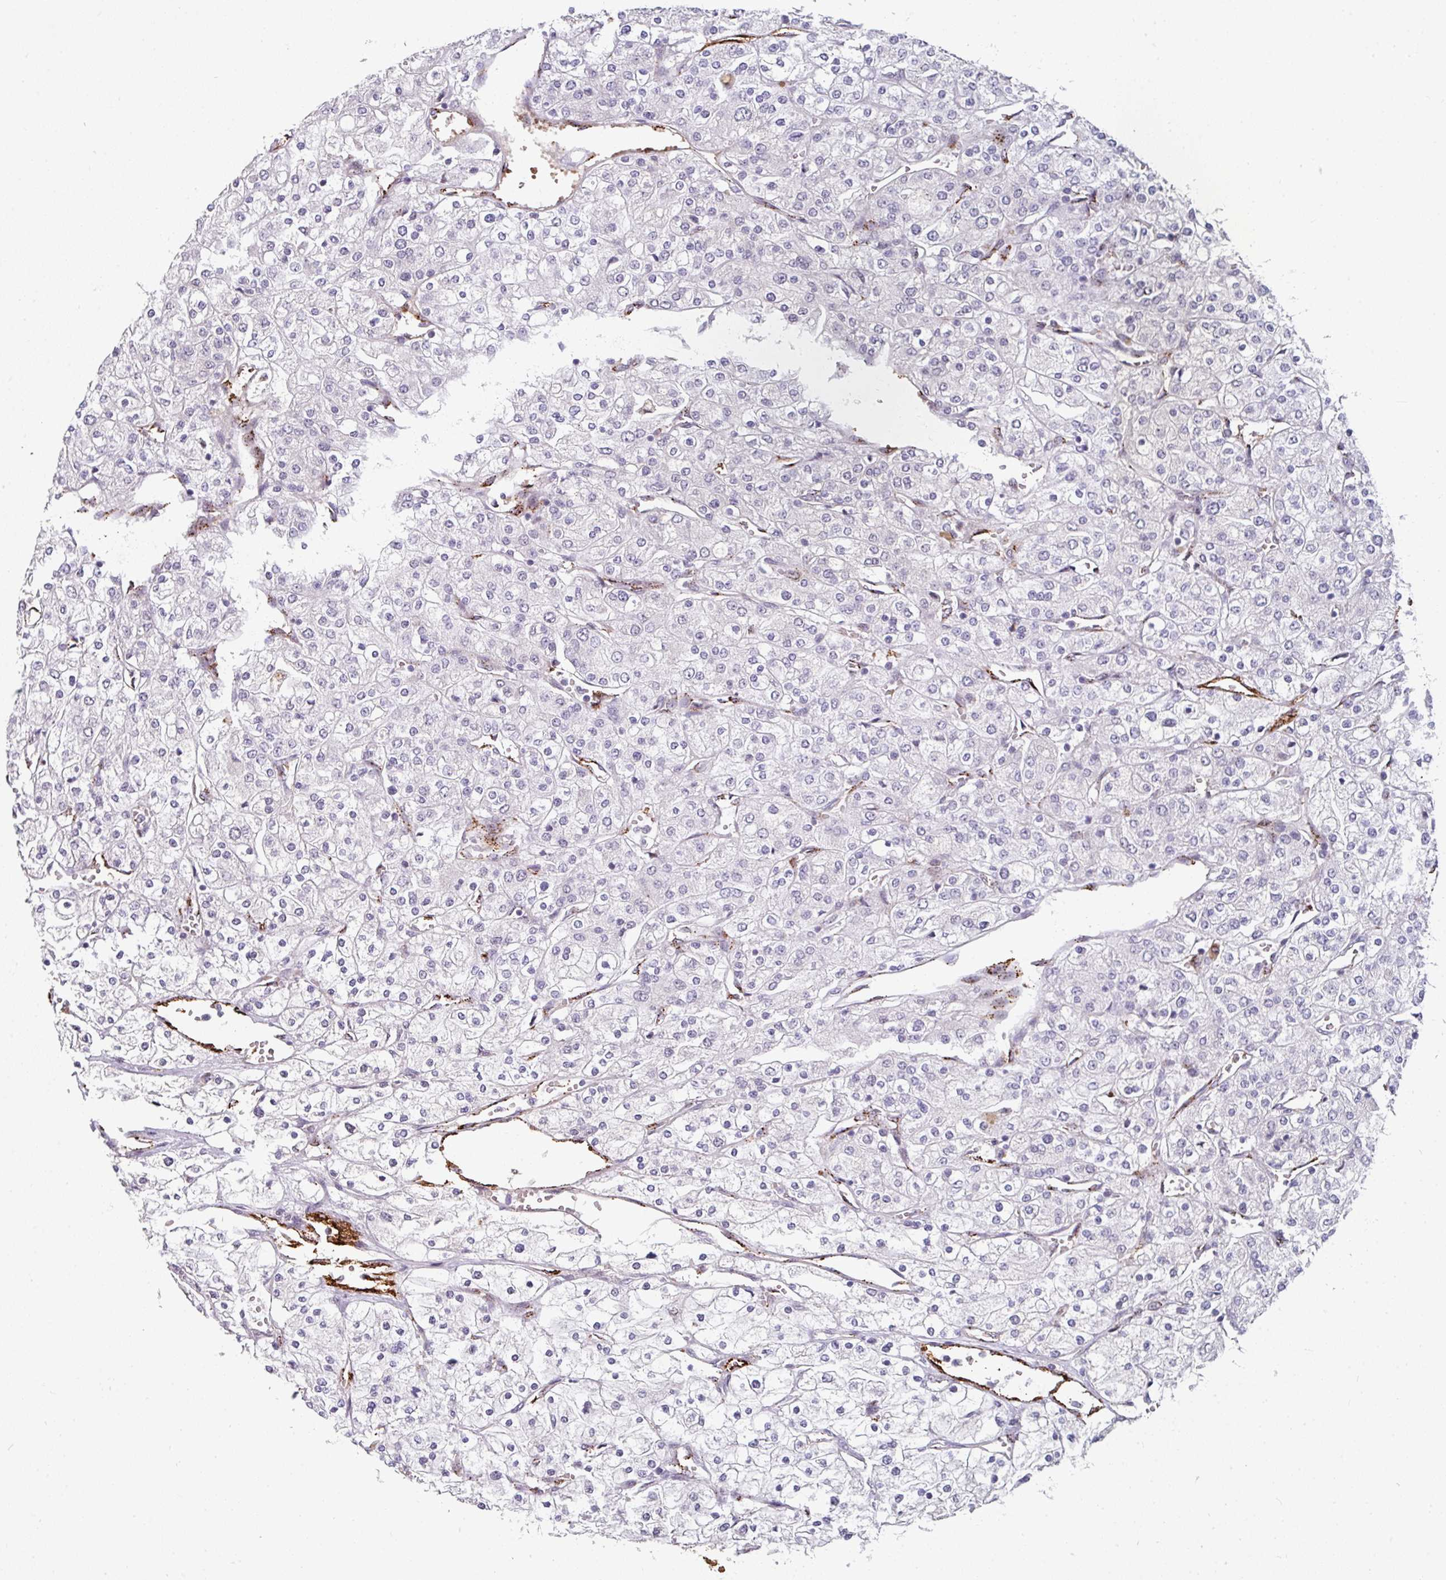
{"staining": {"intensity": "negative", "quantity": "none", "location": "none"}, "tissue": "renal cancer", "cell_type": "Tumor cells", "image_type": "cancer", "snomed": [{"axis": "morphology", "description": "Adenocarcinoma, NOS"}, {"axis": "topography", "description": "Kidney"}], "caption": "Tumor cells are negative for protein expression in human renal cancer (adenocarcinoma). (DAB (3,3'-diaminobenzidine) immunohistochemistry (IHC), high magnification).", "gene": "SIDT2", "patient": {"sex": "male", "age": 80}}